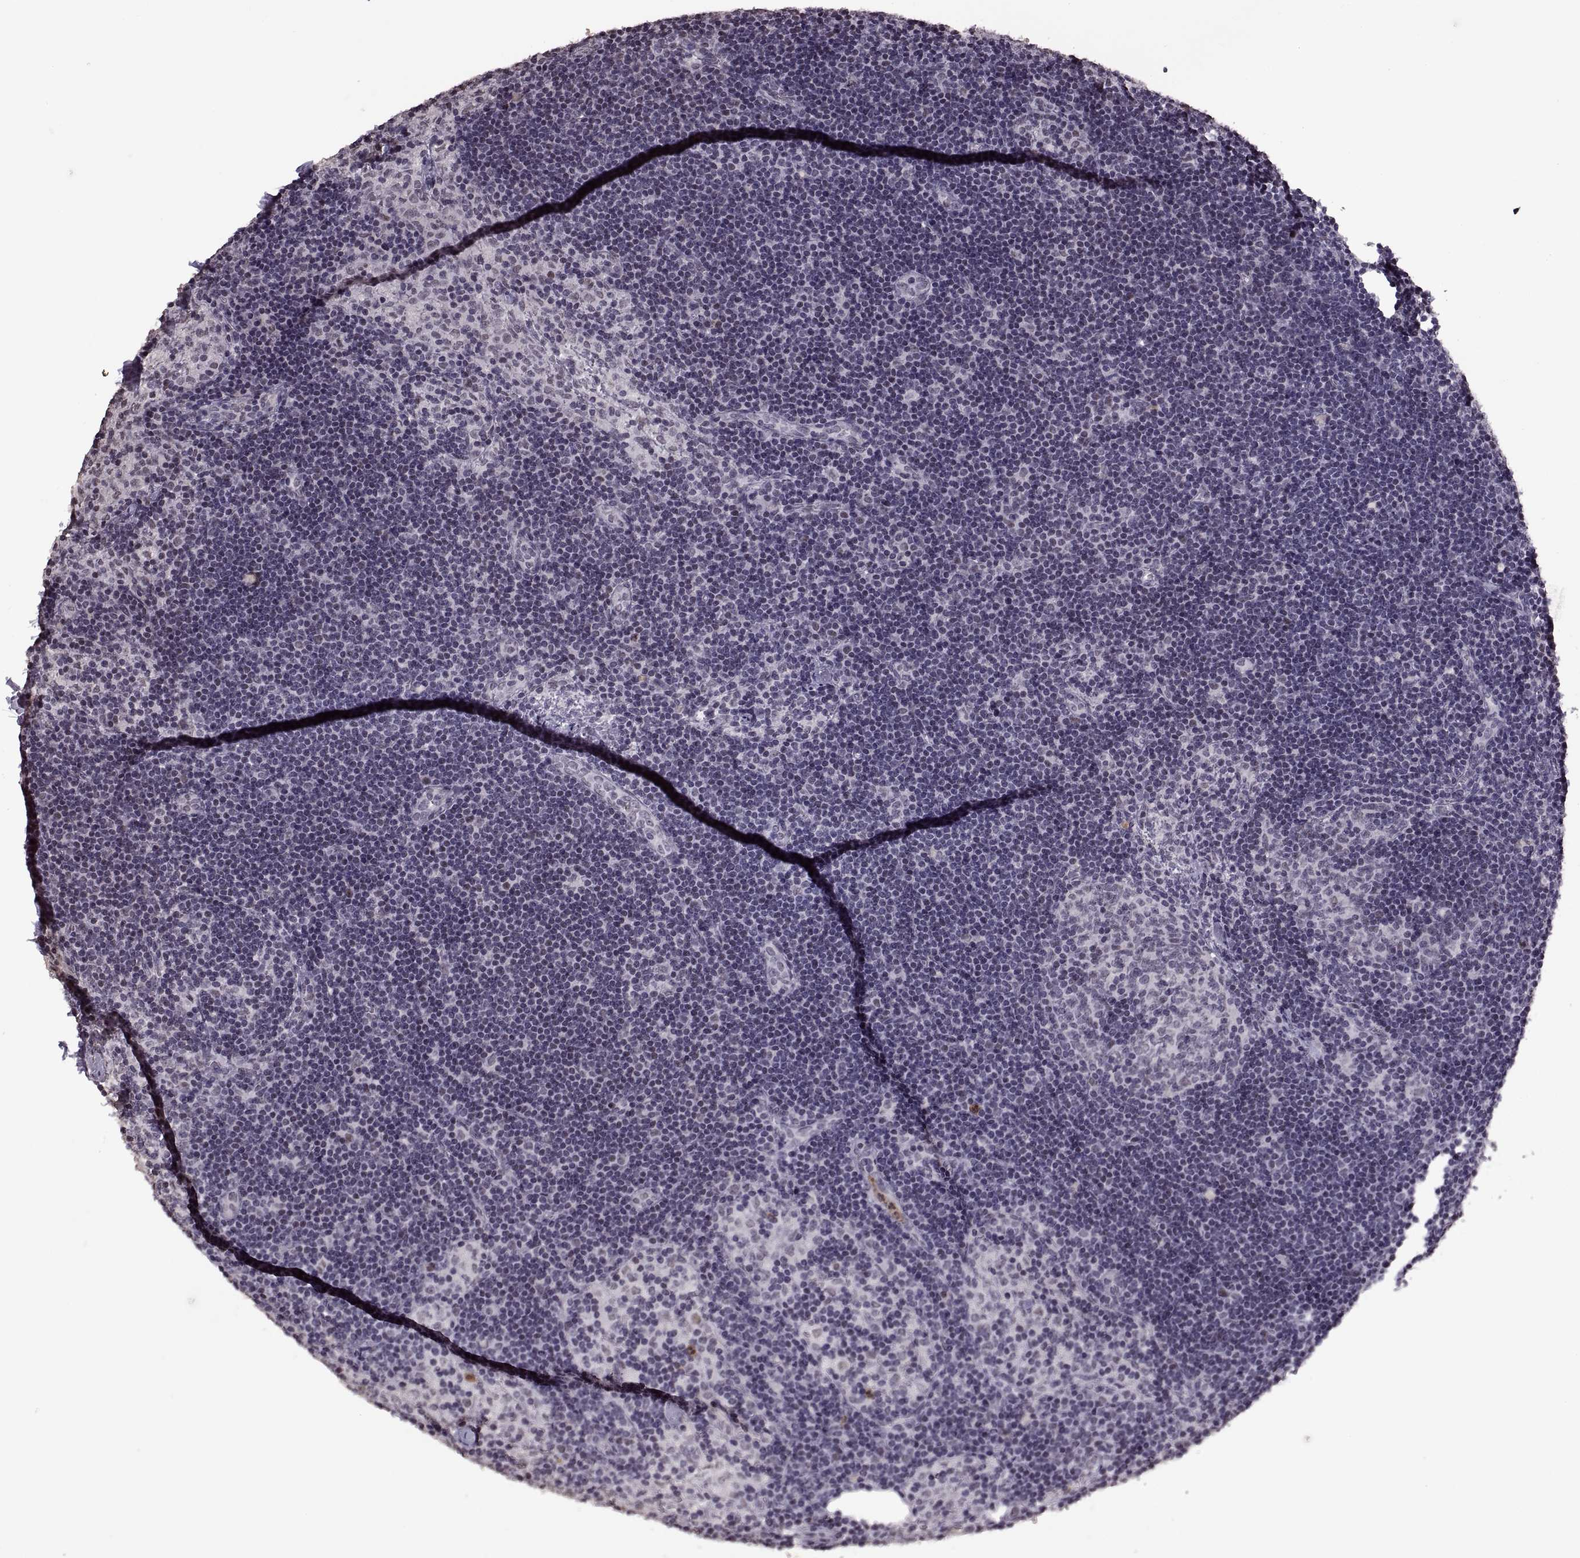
{"staining": {"intensity": "negative", "quantity": "none", "location": "none"}, "tissue": "lymph node", "cell_type": "Germinal center cells", "image_type": "normal", "snomed": [{"axis": "morphology", "description": "Normal tissue, NOS"}, {"axis": "topography", "description": "Lymph node"}], "caption": "There is no significant positivity in germinal center cells of lymph node. (DAB IHC, high magnification).", "gene": "PALS1", "patient": {"sex": "female", "age": 52}}